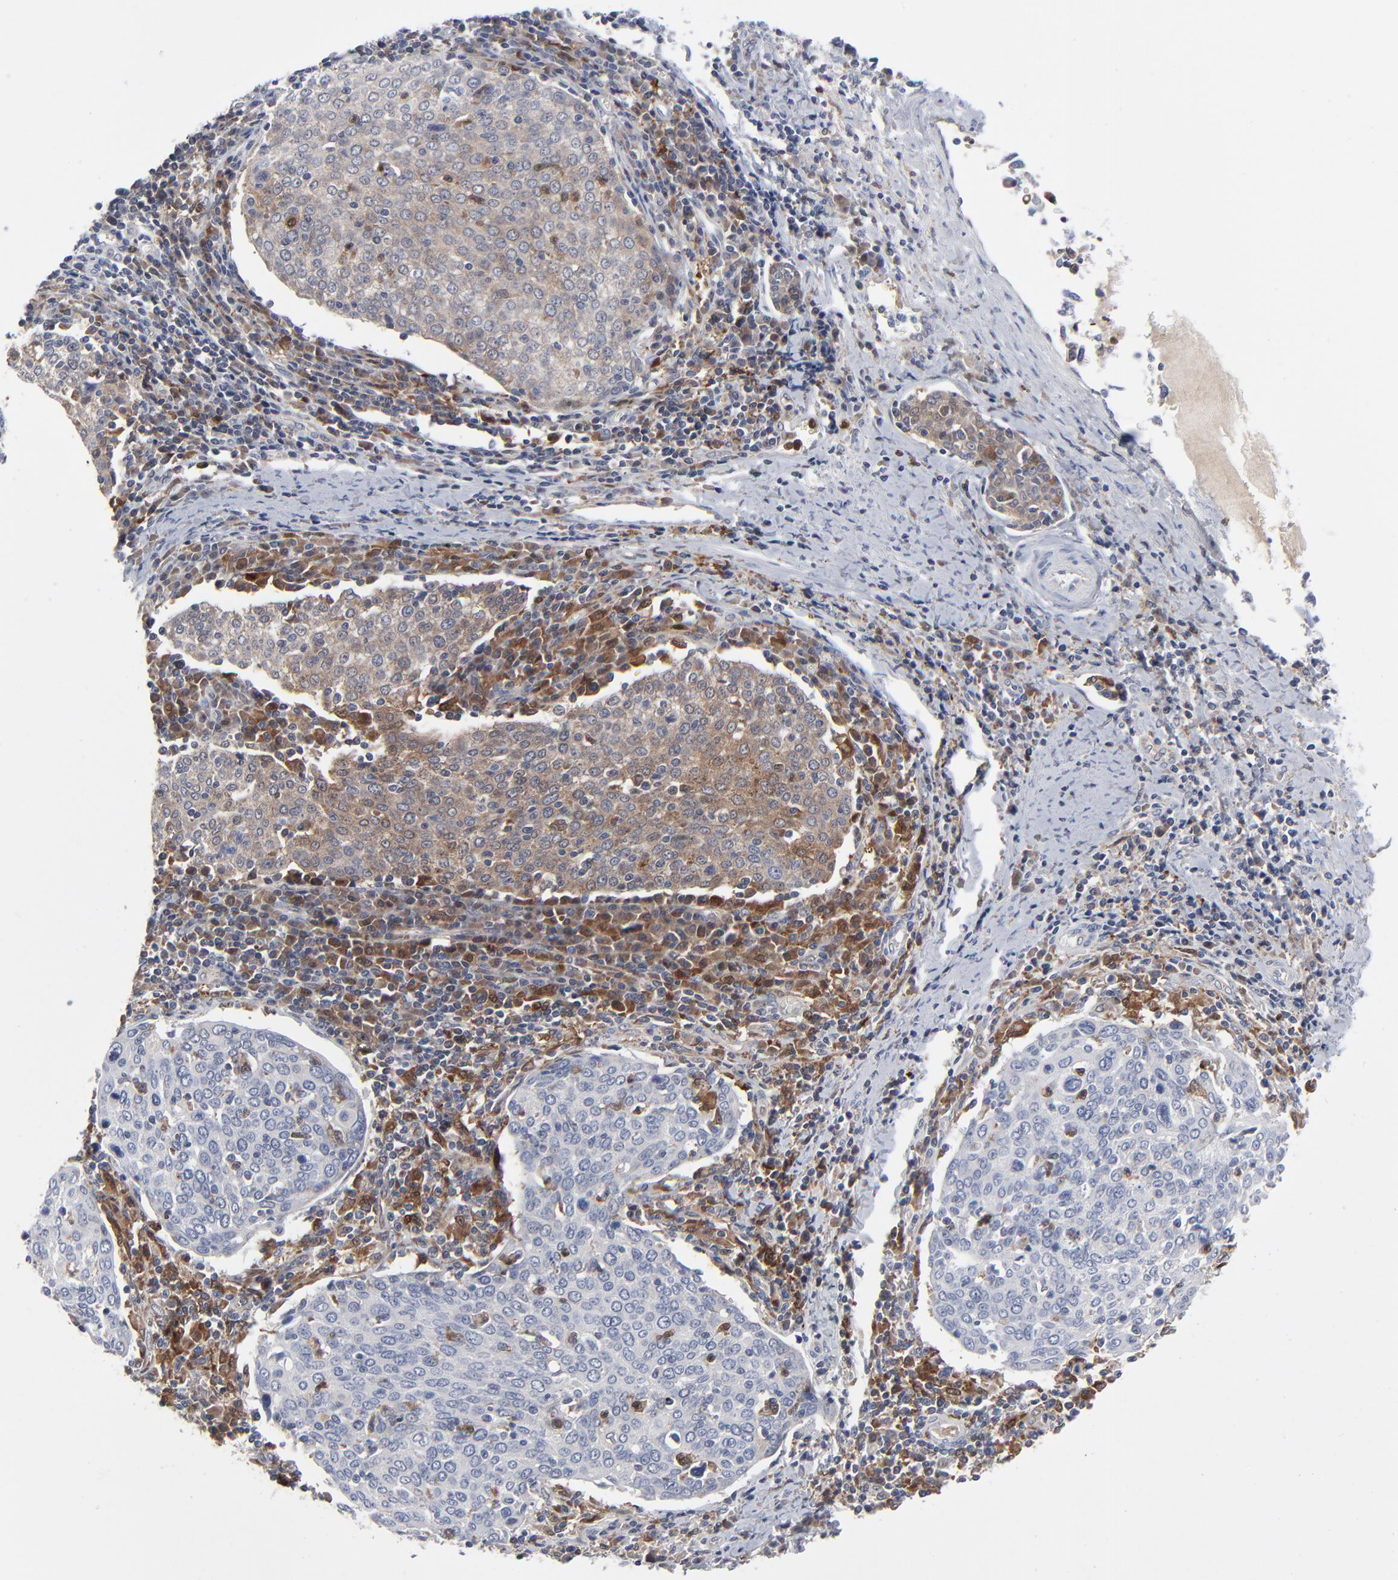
{"staining": {"intensity": "weak", "quantity": "25%-75%", "location": "cytoplasmic/membranous"}, "tissue": "cervical cancer", "cell_type": "Tumor cells", "image_type": "cancer", "snomed": [{"axis": "morphology", "description": "Squamous cell carcinoma, NOS"}, {"axis": "topography", "description": "Cervix"}], "caption": "Brown immunohistochemical staining in human cervical cancer (squamous cell carcinoma) exhibits weak cytoplasmic/membranous expression in approximately 25%-75% of tumor cells.", "gene": "BID", "patient": {"sex": "female", "age": 40}}